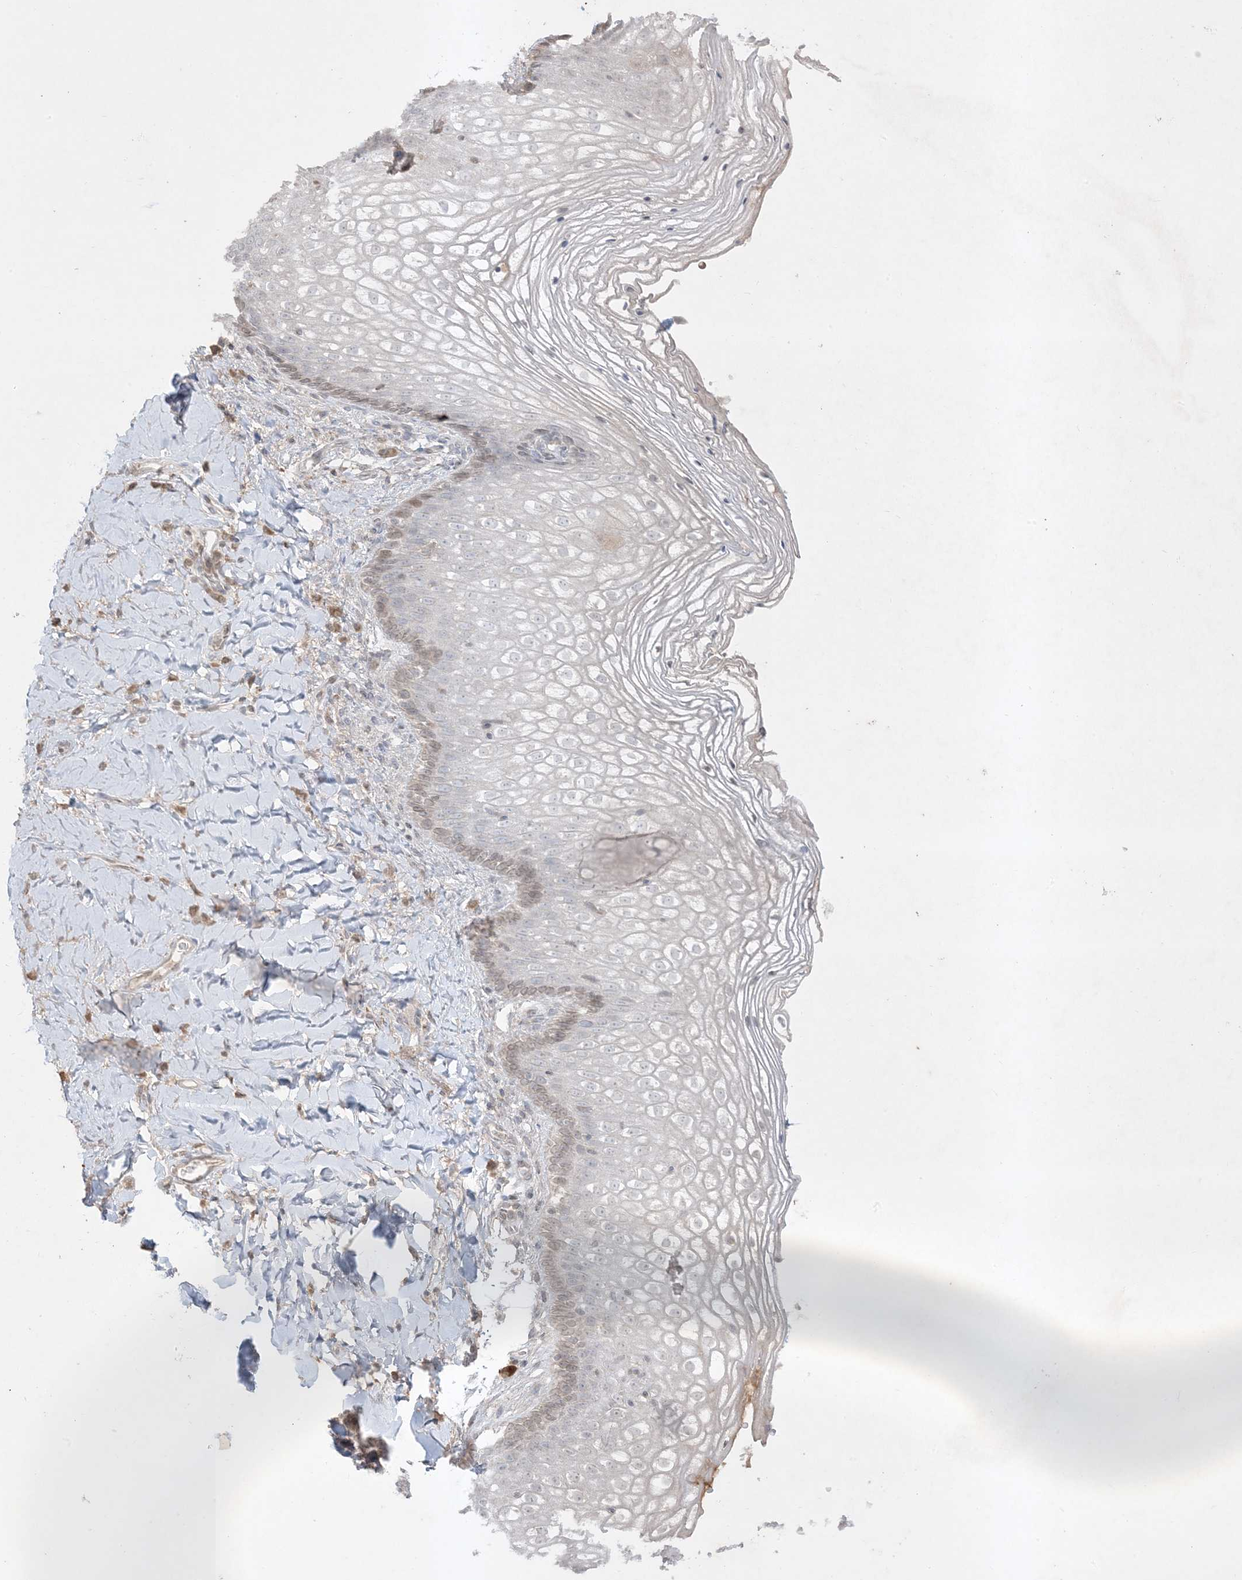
{"staining": {"intensity": "weak", "quantity": "<25%", "location": "nuclear"}, "tissue": "vagina", "cell_type": "Squamous epithelial cells", "image_type": "normal", "snomed": [{"axis": "morphology", "description": "Normal tissue, NOS"}, {"axis": "topography", "description": "Vagina"}], "caption": "High magnification brightfield microscopy of benign vagina stained with DAB (3,3'-diaminobenzidine) (brown) and counterstained with hematoxylin (blue): squamous epithelial cells show no significant expression. Nuclei are stained in blue.", "gene": "FNDC1", "patient": {"sex": "female", "age": 60}}